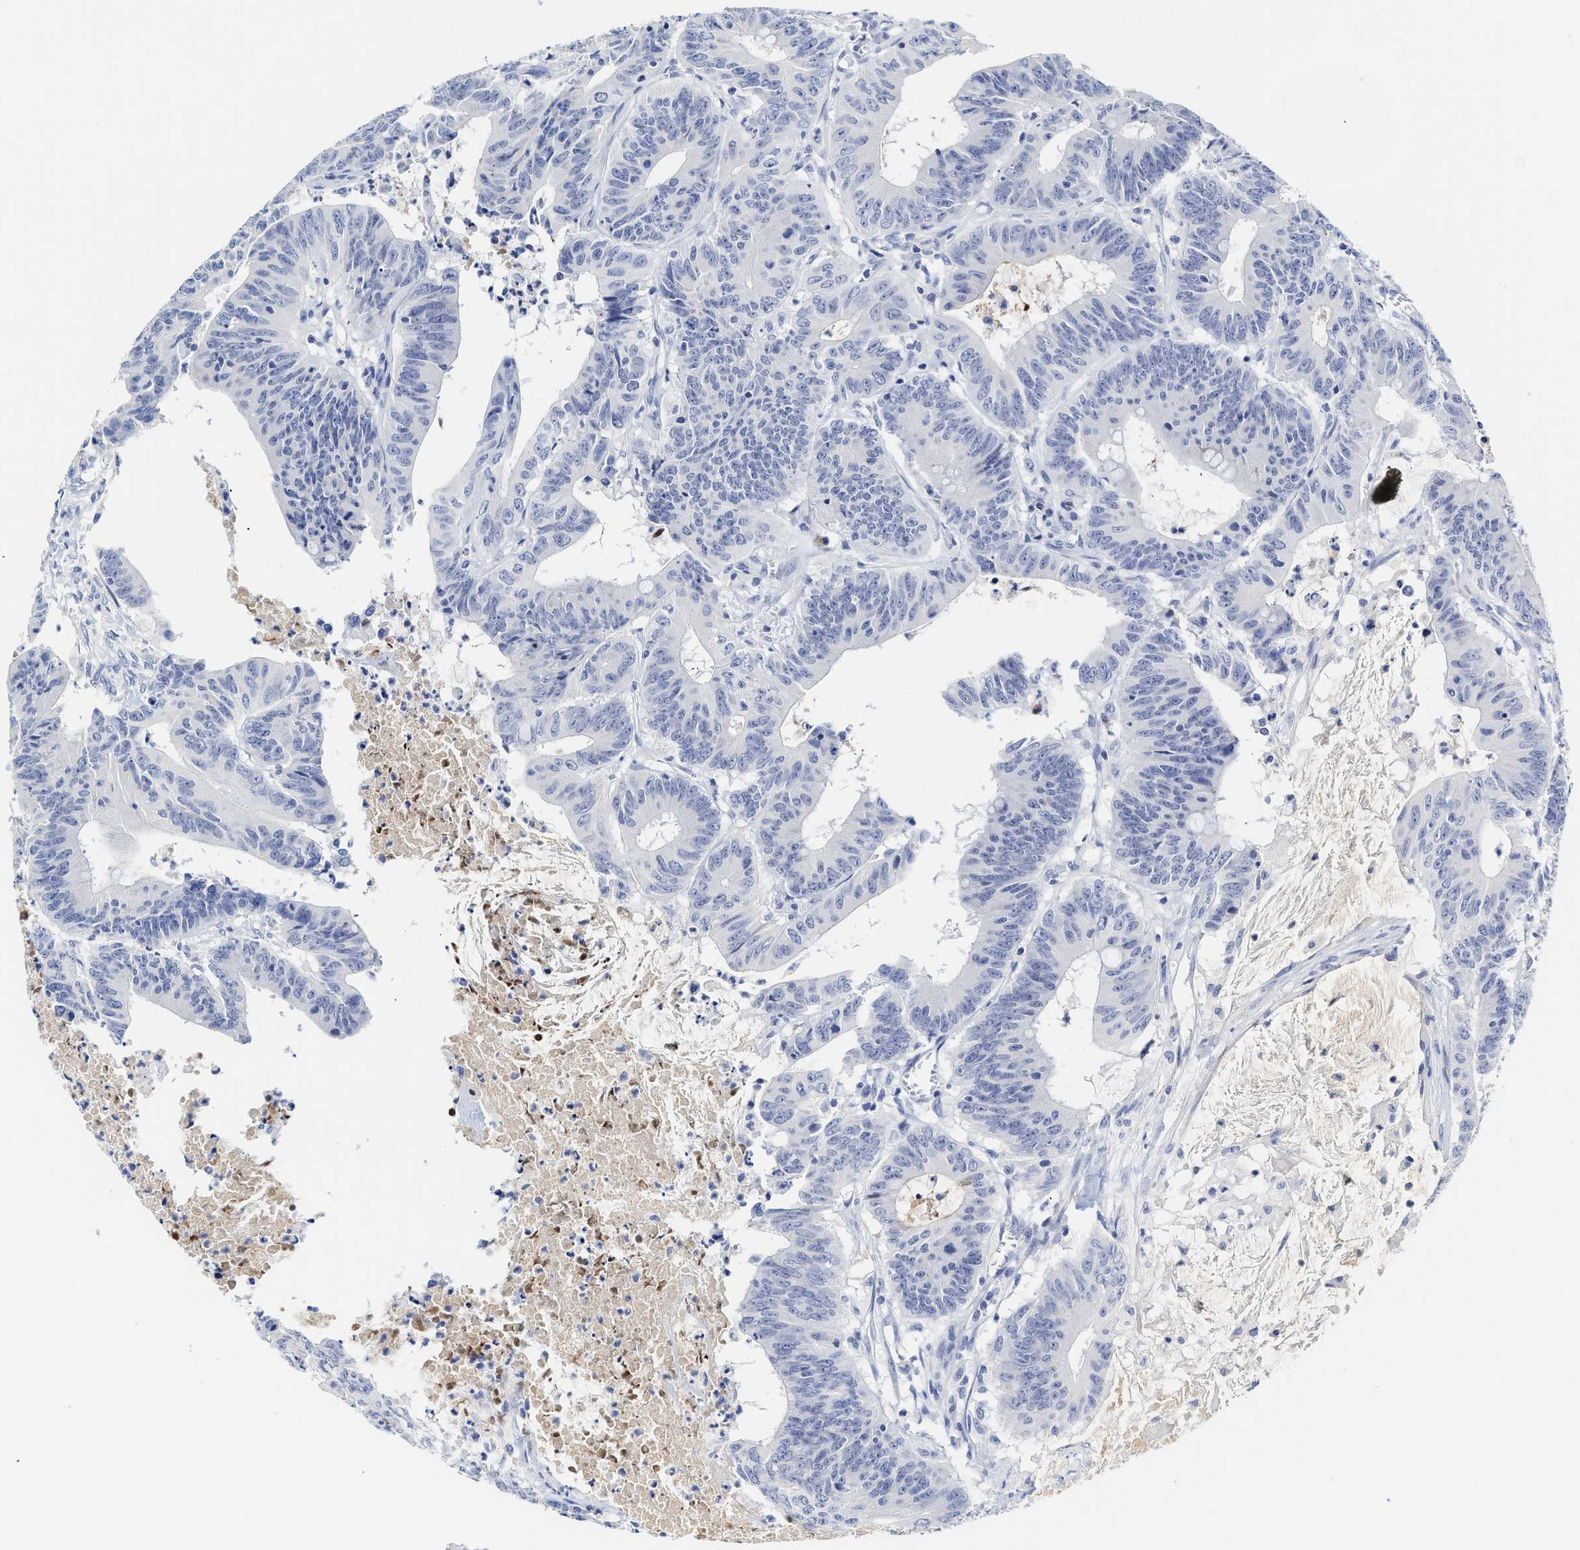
{"staining": {"intensity": "negative", "quantity": "none", "location": "none"}, "tissue": "colorectal cancer", "cell_type": "Tumor cells", "image_type": "cancer", "snomed": [{"axis": "morphology", "description": "Adenocarcinoma, NOS"}, {"axis": "topography", "description": "Colon"}], "caption": "A histopathology image of human colorectal cancer is negative for staining in tumor cells.", "gene": "C2", "patient": {"sex": "male", "age": 45}}